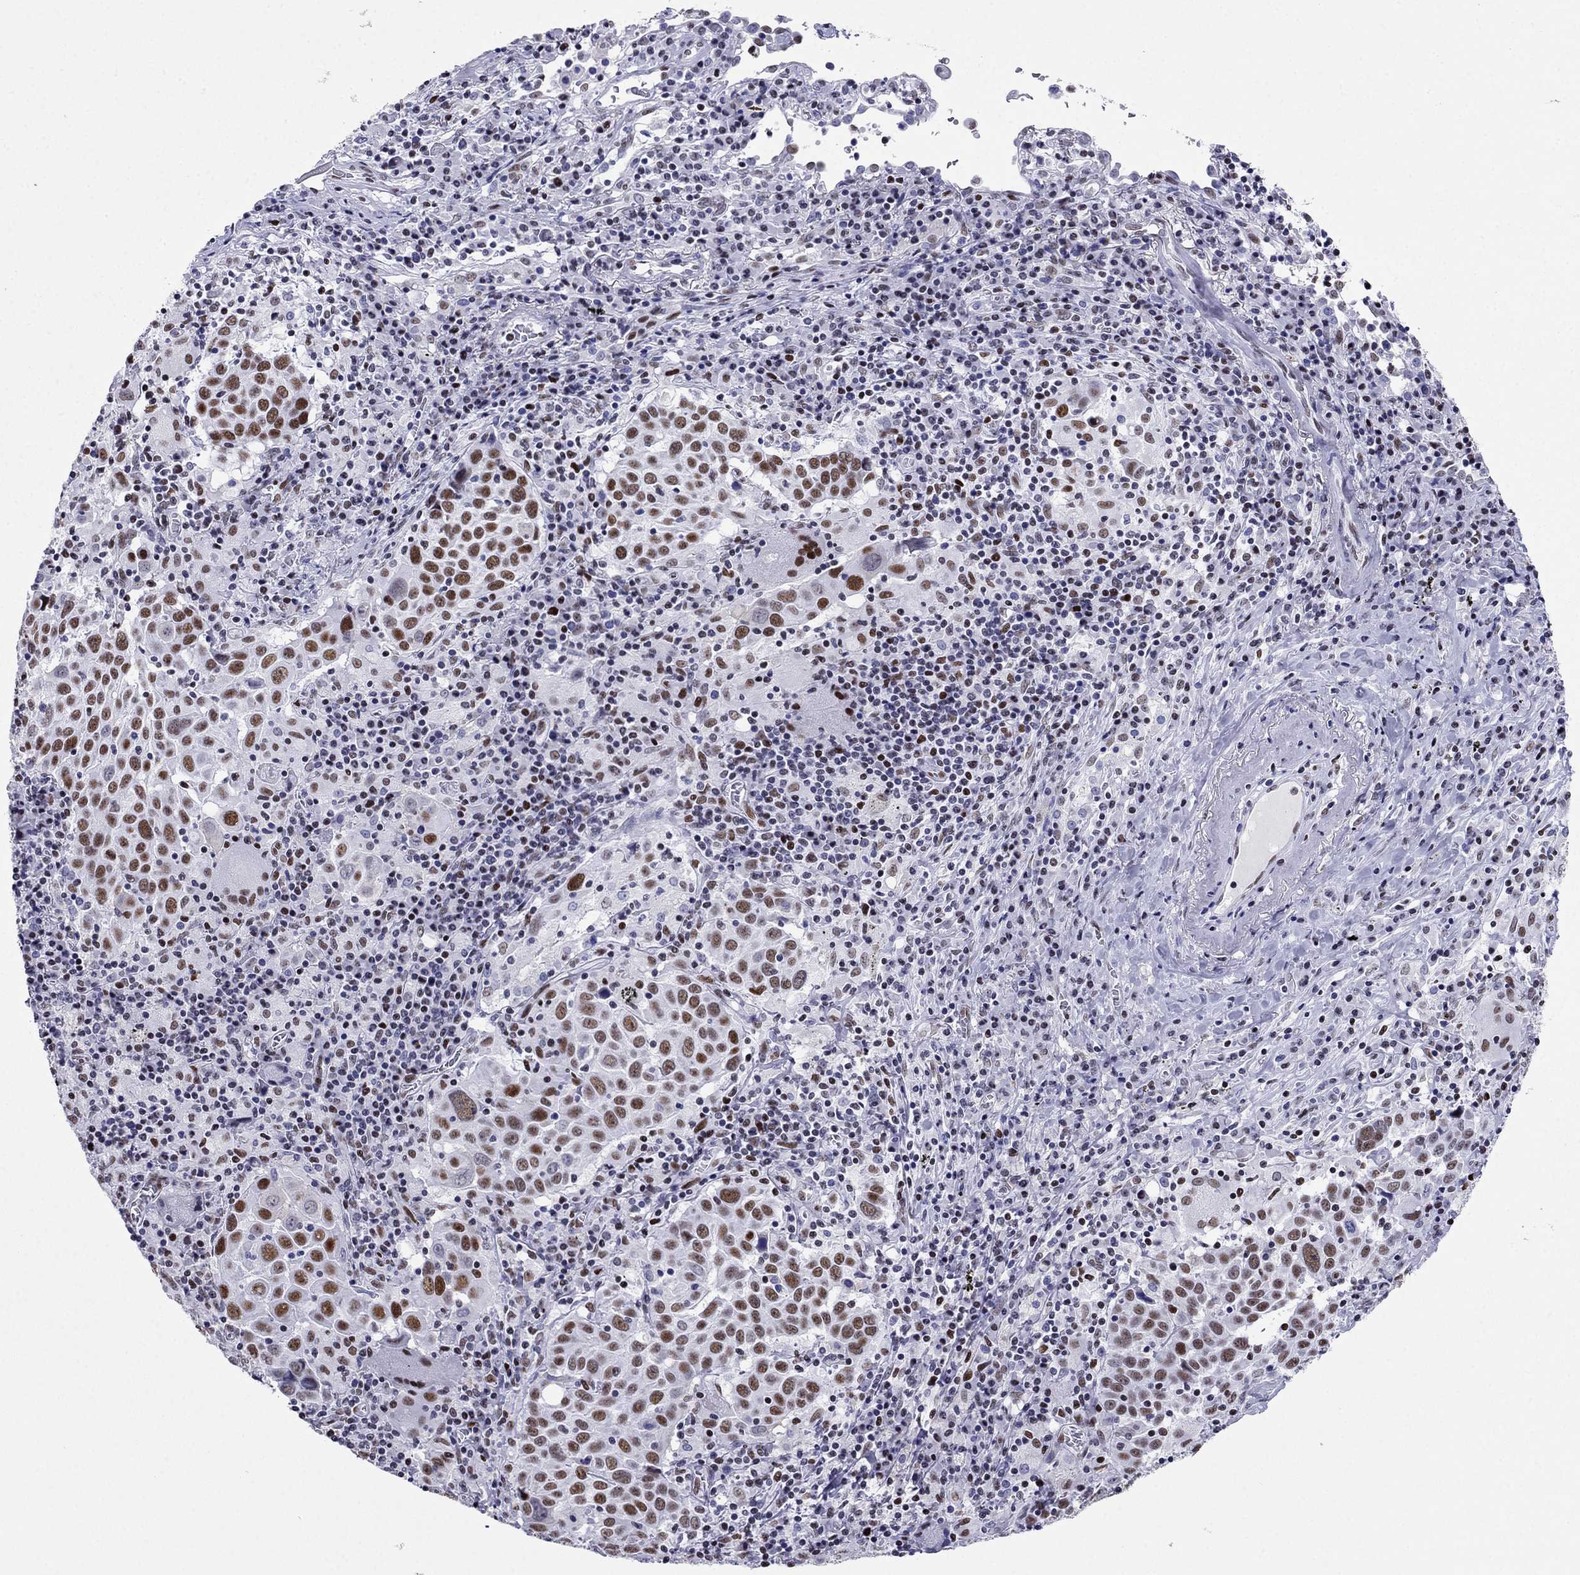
{"staining": {"intensity": "strong", "quantity": "25%-75%", "location": "nuclear"}, "tissue": "lung cancer", "cell_type": "Tumor cells", "image_type": "cancer", "snomed": [{"axis": "morphology", "description": "Squamous cell carcinoma, NOS"}, {"axis": "topography", "description": "Lung"}], "caption": "A histopathology image showing strong nuclear staining in about 25%-75% of tumor cells in lung squamous cell carcinoma, as visualized by brown immunohistochemical staining.", "gene": "PPM1G", "patient": {"sex": "male", "age": 57}}